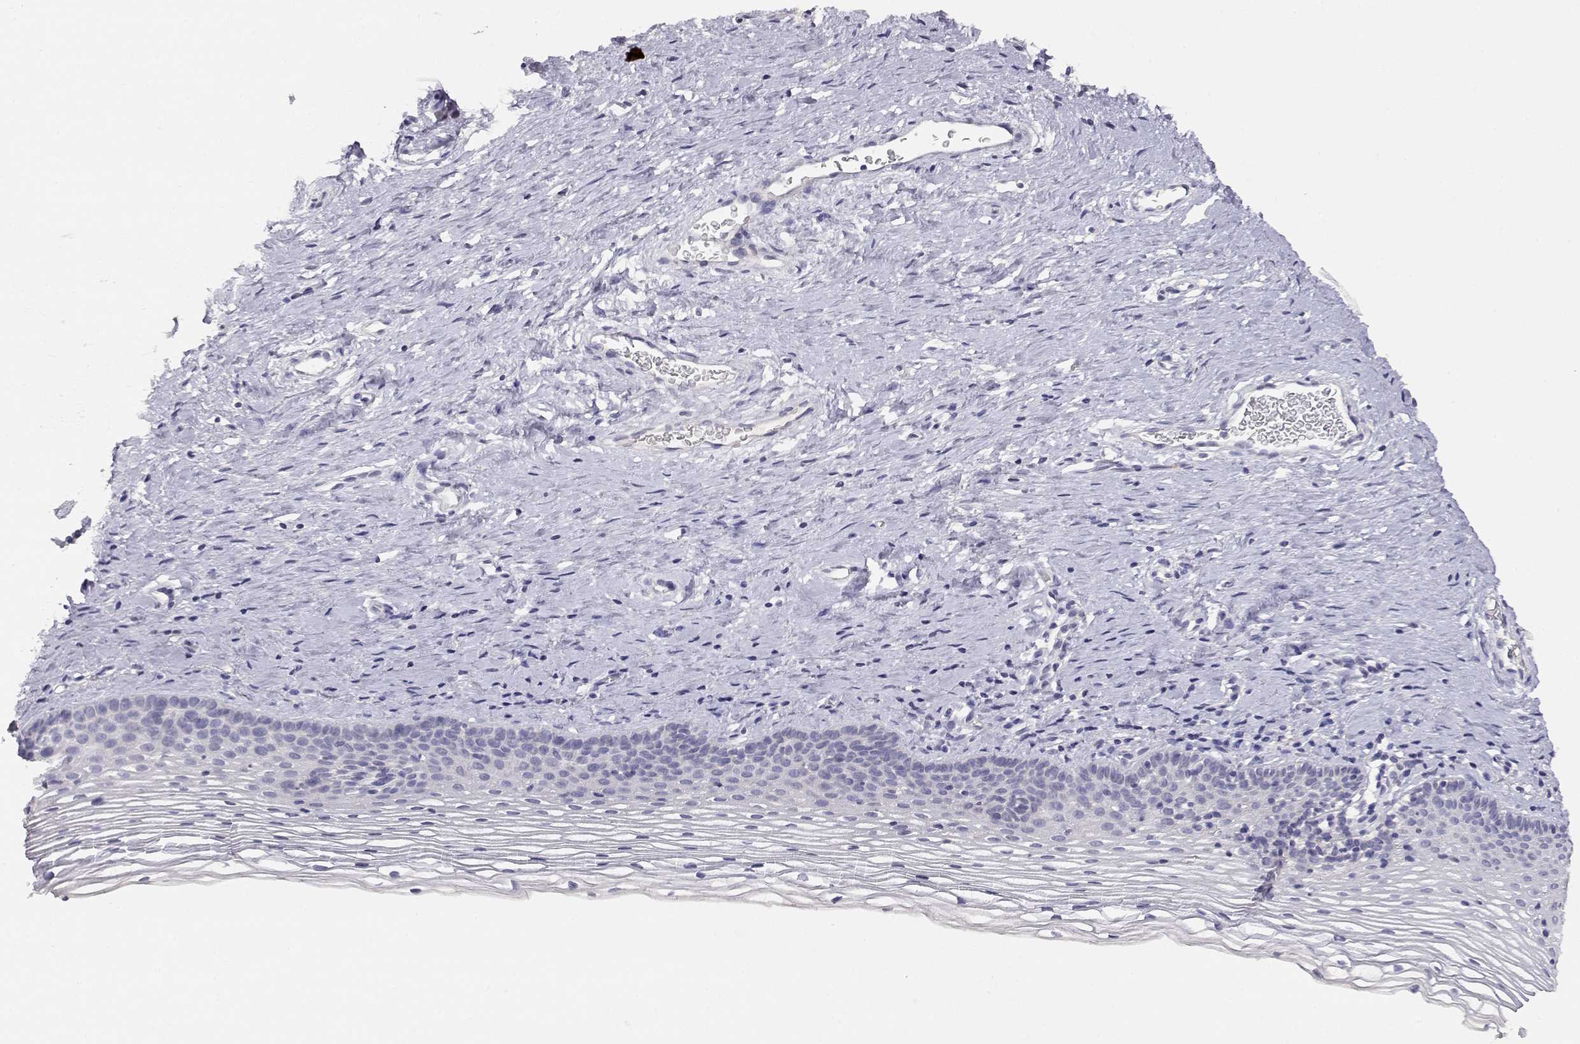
{"staining": {"intensity": "negative", "quantity": "none", "location": "none"}, "tissue": "cervix", "cell_type": "Glandular cells", "image_type": "normal", "snomed": [{"axis": "morphology", "description": "Normal tissue, NOS"}, {"axis": "topography", "description": "Cervix"}], "caption": "Glandular cells show no significant protein positivity in unremarkable cervix.", "gene": "ADA", "patient": {"sex": "female", "age": 39}}